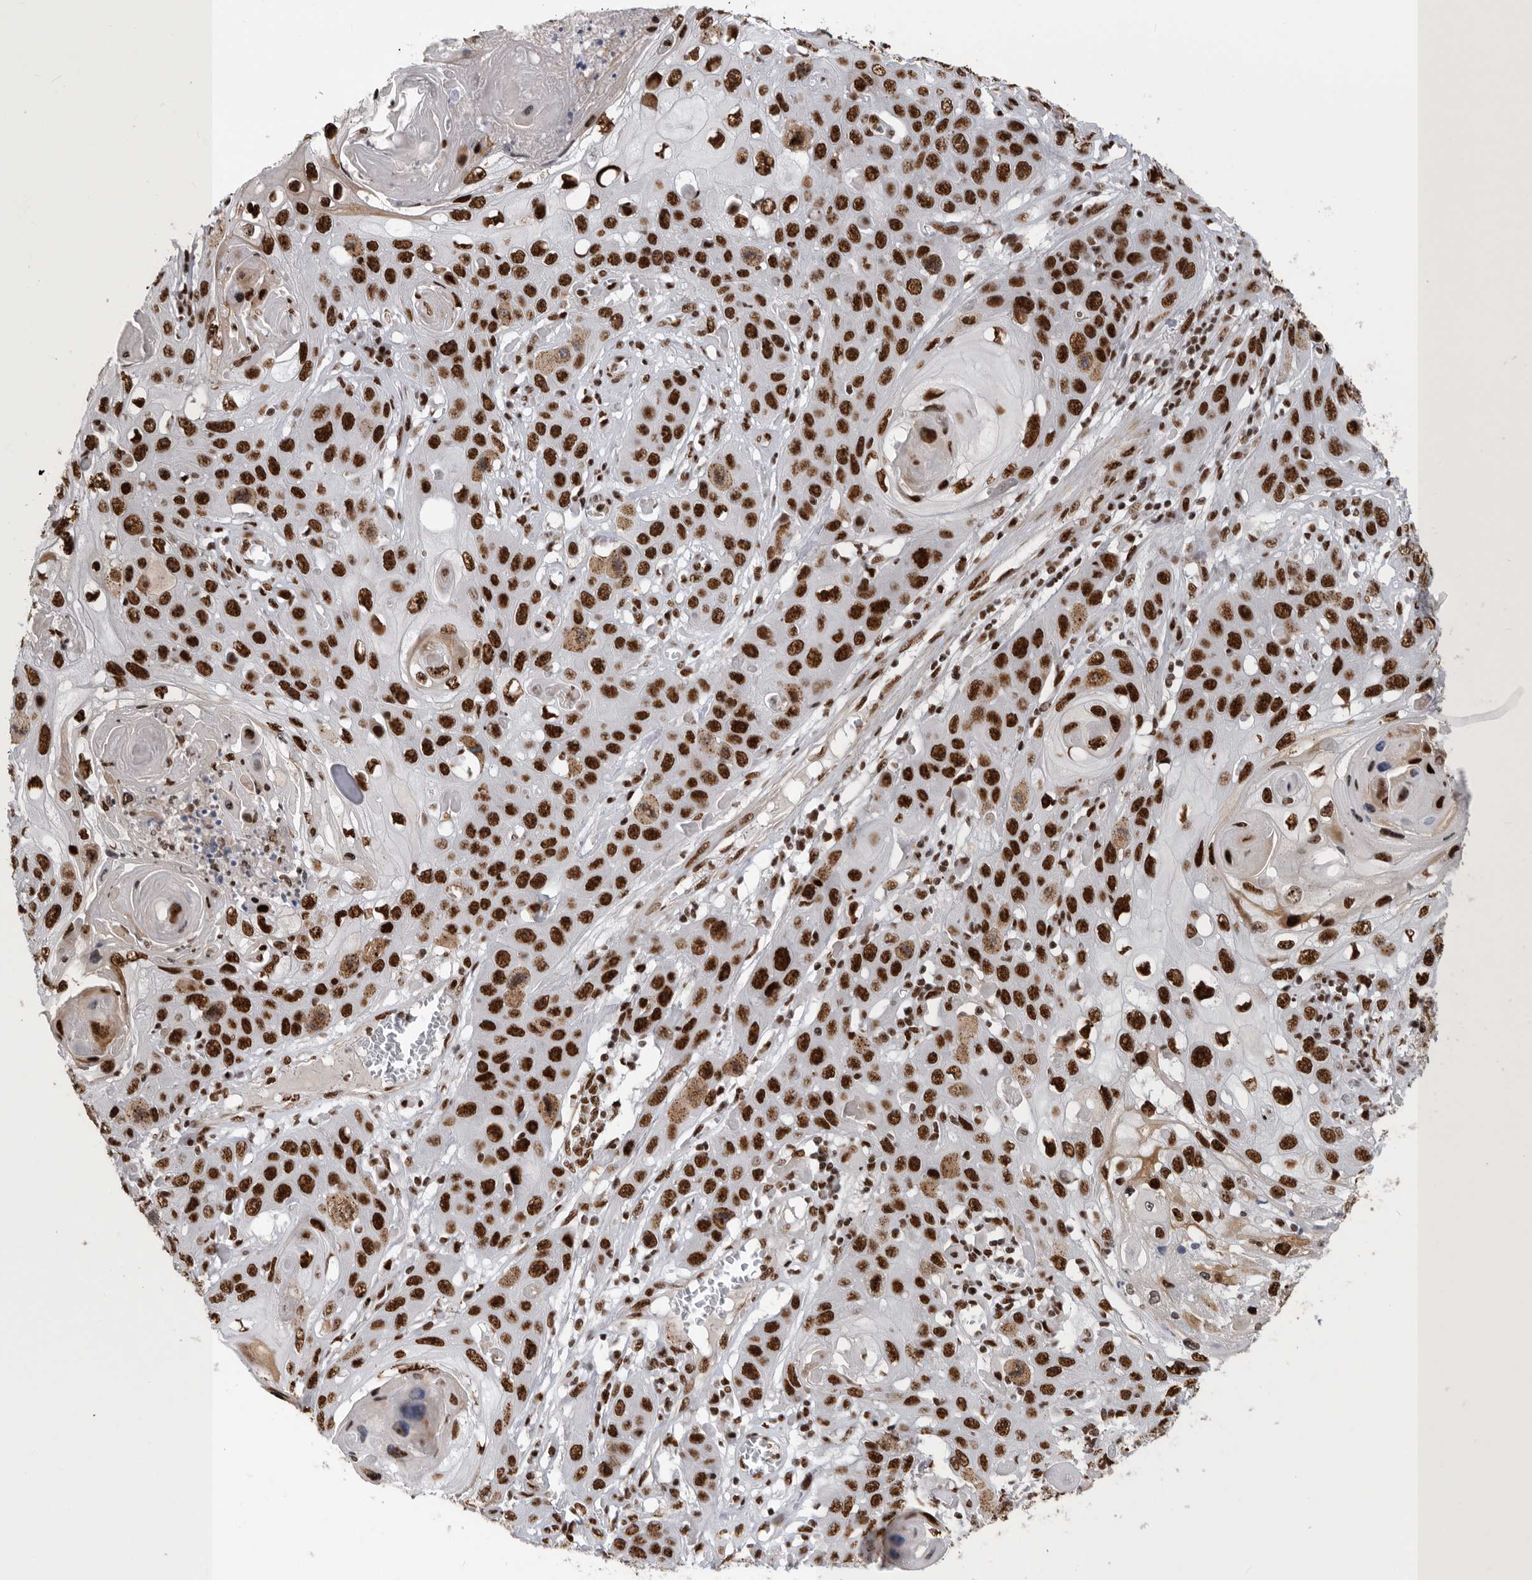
{"staining": {"intensity": "strong", "quantity": ">75%", "location": "nuclear"}, "tissue": "skin cancer", "cell_type": "Tumor cells", "image_type": "cancer", "snomed": [{"axis": "morphology", "description": "Squamous cell carcinoma, NOS"}, {"axis": "topography", "description": "Skin"}], "caption": "Immunohistochemistry (IHC) micrograph of neoplastic tissue: skin cancer (squamous cell carcinoma) stained using IHC exhibits high levels of strong protein expression localized specifically in the nuclear of tumor cells, appearing as a nuclear brown color.", "gene": "BCLAF1", "patient": {"sex": "male", "age": 55}}